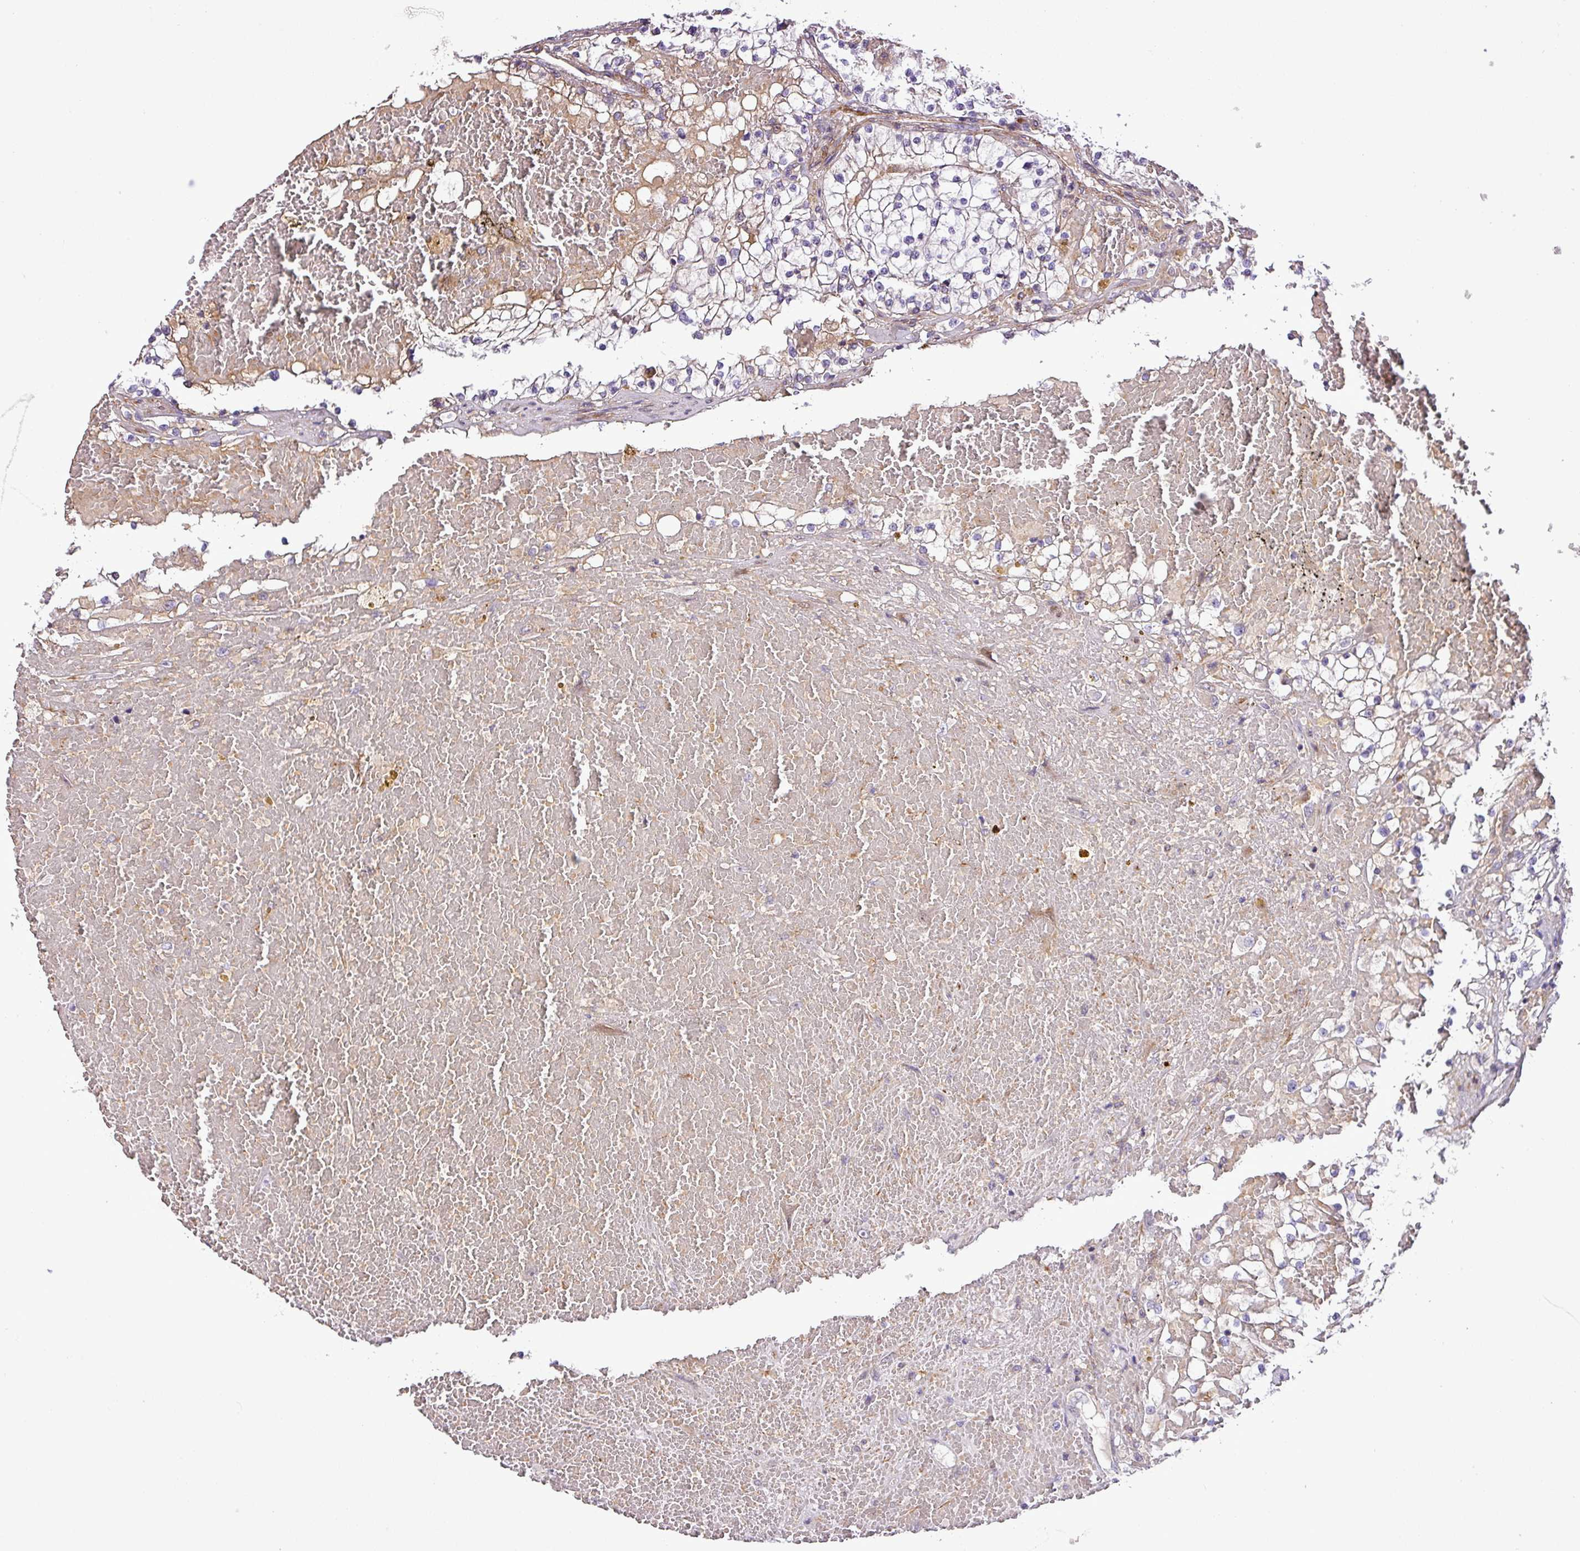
{"staining": {"intensity": "negative", "quantity": "none", "location": "none"}, "tissue": "renal cancer", "cell_type": "Tumor cells", "image_type": "cancer", "snomed": [{"axis": "morphology", "description": "Normal tissue, NOS"}, {"axis": "morphology", "description": "Adenocarcinoma, NOS"}, {"axis": "topography", "description": "Kidney"}], "caption": "High power microscopy micrograph of an immunohistochemistry (IHC) histopathology image of renal adenocarcinoma, revealing no significant positivity in tumor cells. (DAB (3,3'-diaminobenzidine) immunohistochemistry (IHC) visualized using brightfield microscopy, high magnification).", "gene": "NBEAL2", "patient": {"sex": "male", "age": 68}}